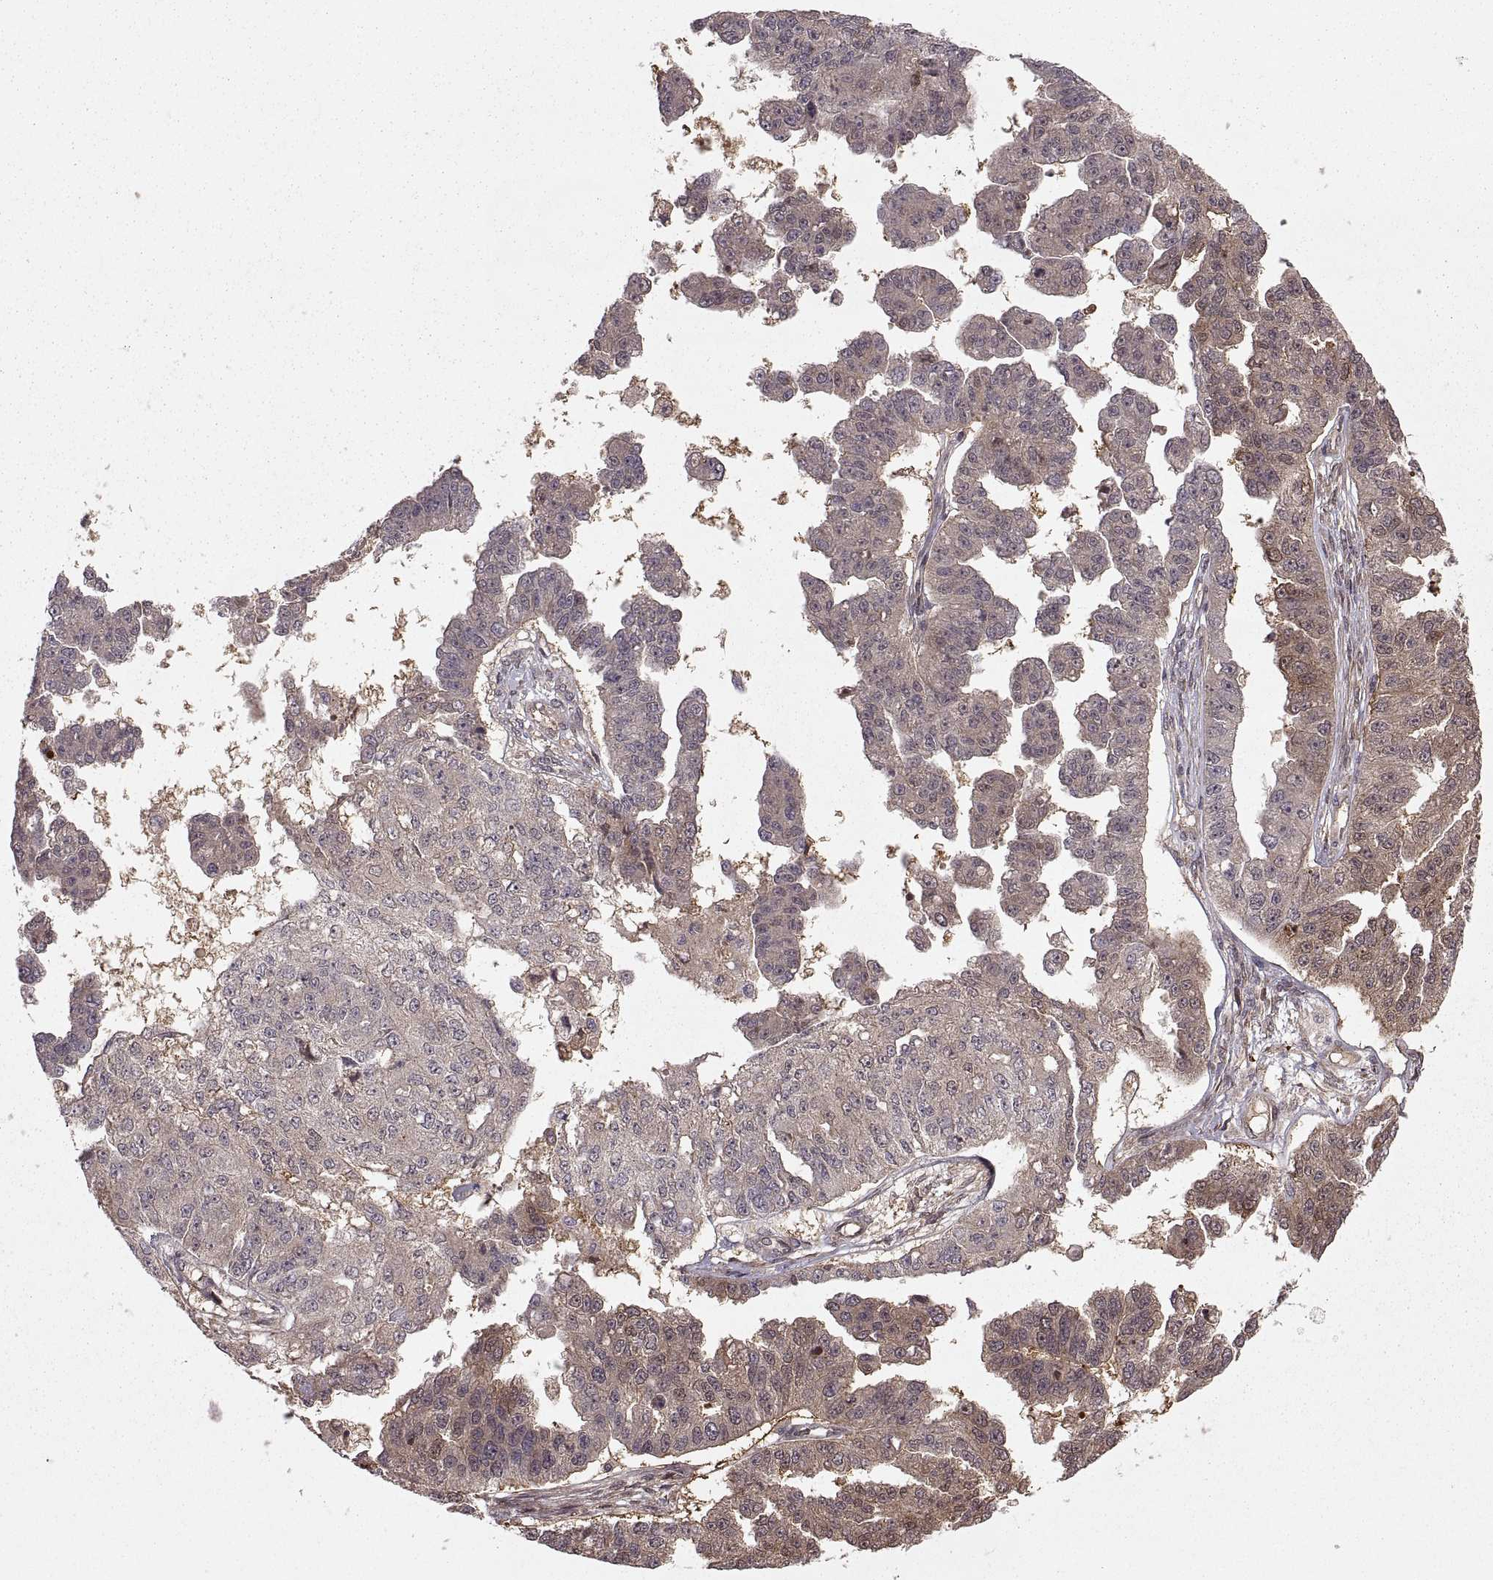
{"staining": {"intensity": "weak", "quantity": ">75%", "location": "cytoplasmic/membranous"}, "tissue": "ovarian cancer", "cell_type": "Tumor cells", "image_type": "cancer", "snomed": [{"axis": "morphology", "description": "Cystadenocarcinoma, serous, NOS"}, {"axis": "topography", "description": "Ovary"}], "caption": "The immunohistochemical stain highlights weak cytoplasmic/membranous positivity in tumor cells of ovarian serous cystadenocarcinoma tissue.", "gene": "DEDD", "patient": {"sex": "female", "age": 58}}